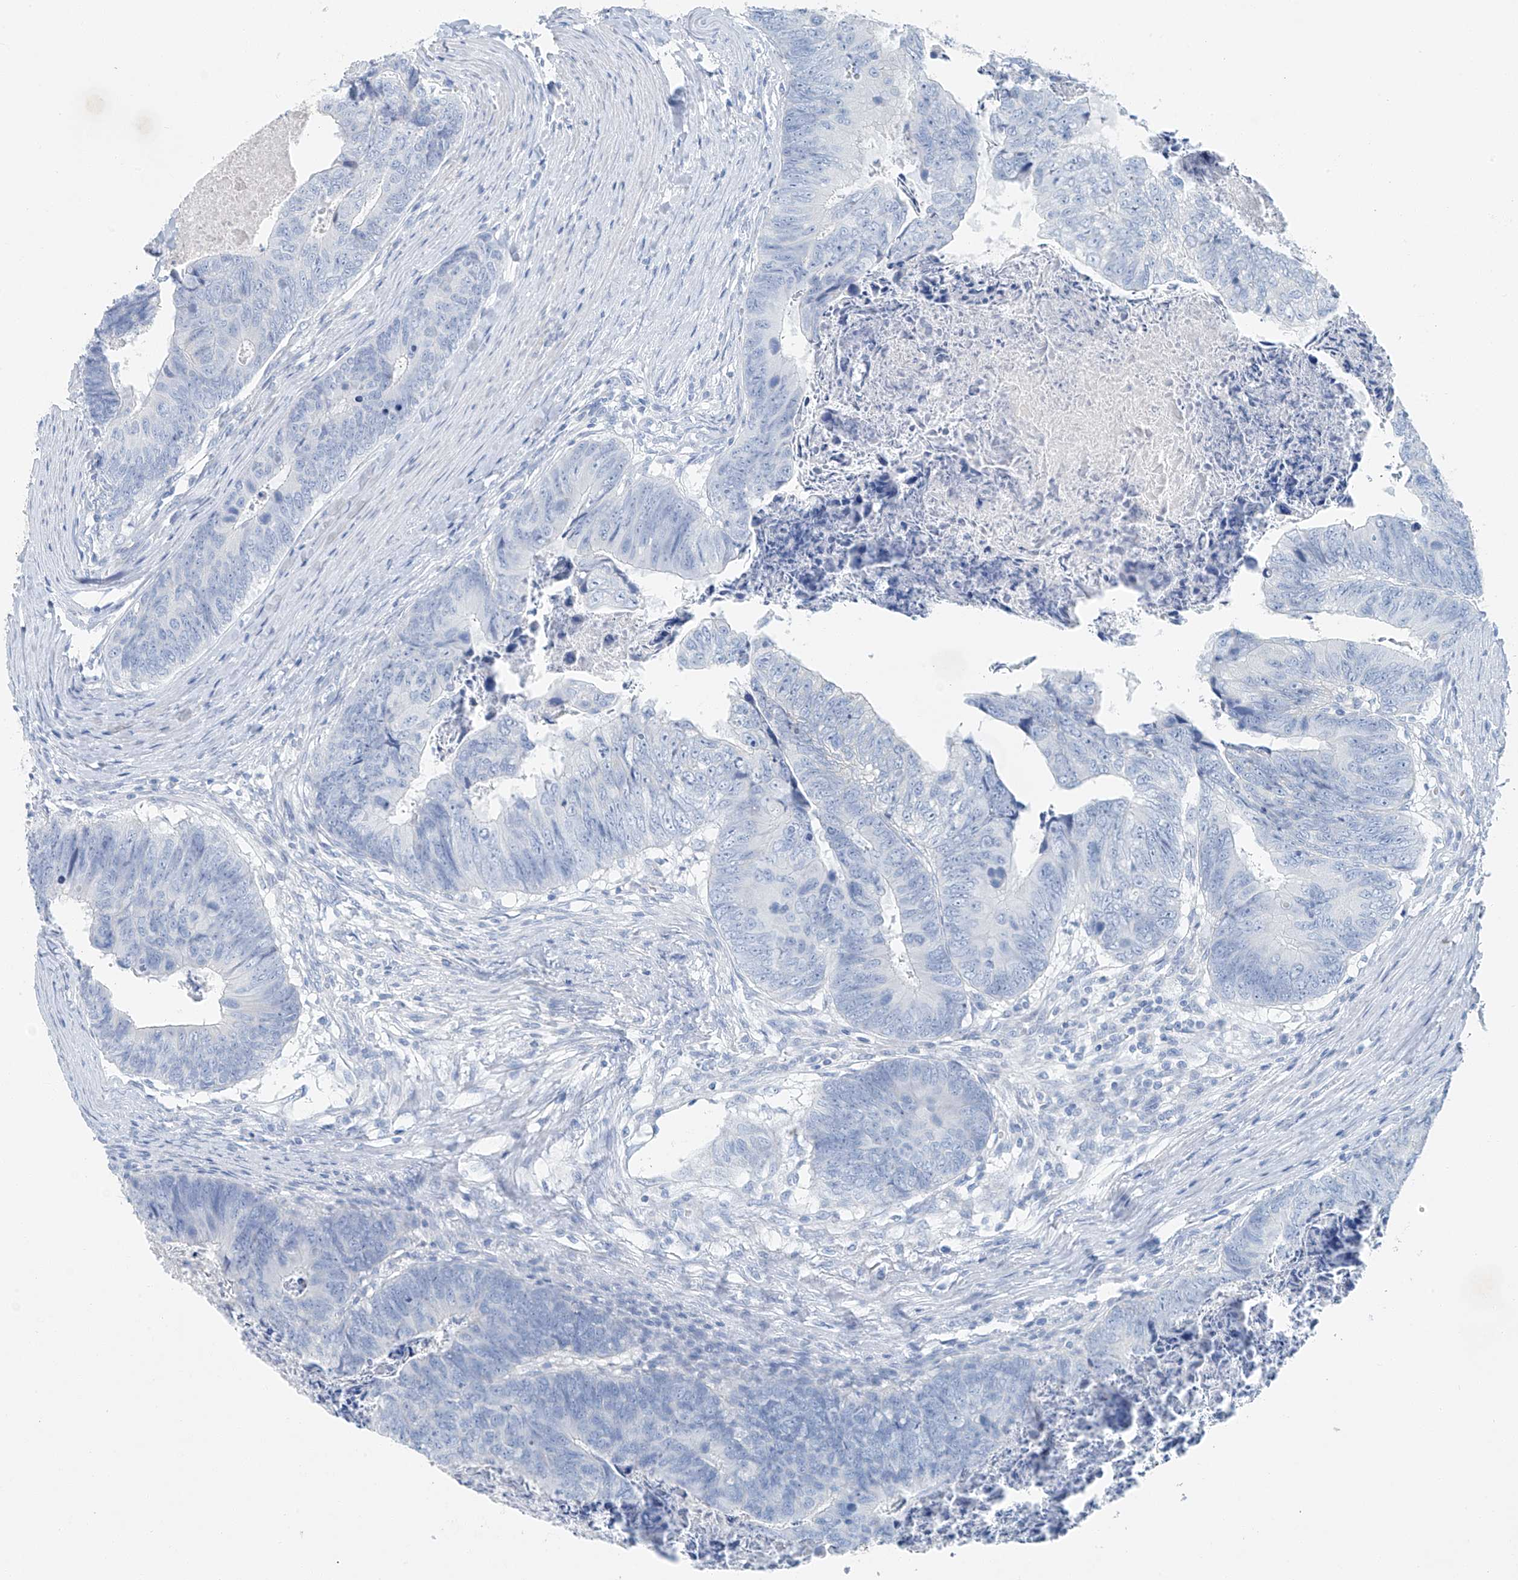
{"staining": {"intensity": "negative", "quantity": "none", "location": "none"}, "tissue": "colorectal cancer", "cell_type": "Tumor cells", "image_type": "cancer", "snomed": [{"axis": "morphology", "description": "Adenocarcinoma, NOS"}, {"axis": "topography", "description": "Colon"}], "caption": "Colorectal adenocarcinoma was stained to show a protein in brown. There is no significant staining in tumor cells.", "gene": "C1orf87", "patient": {"sex": "female", "age": 67}}